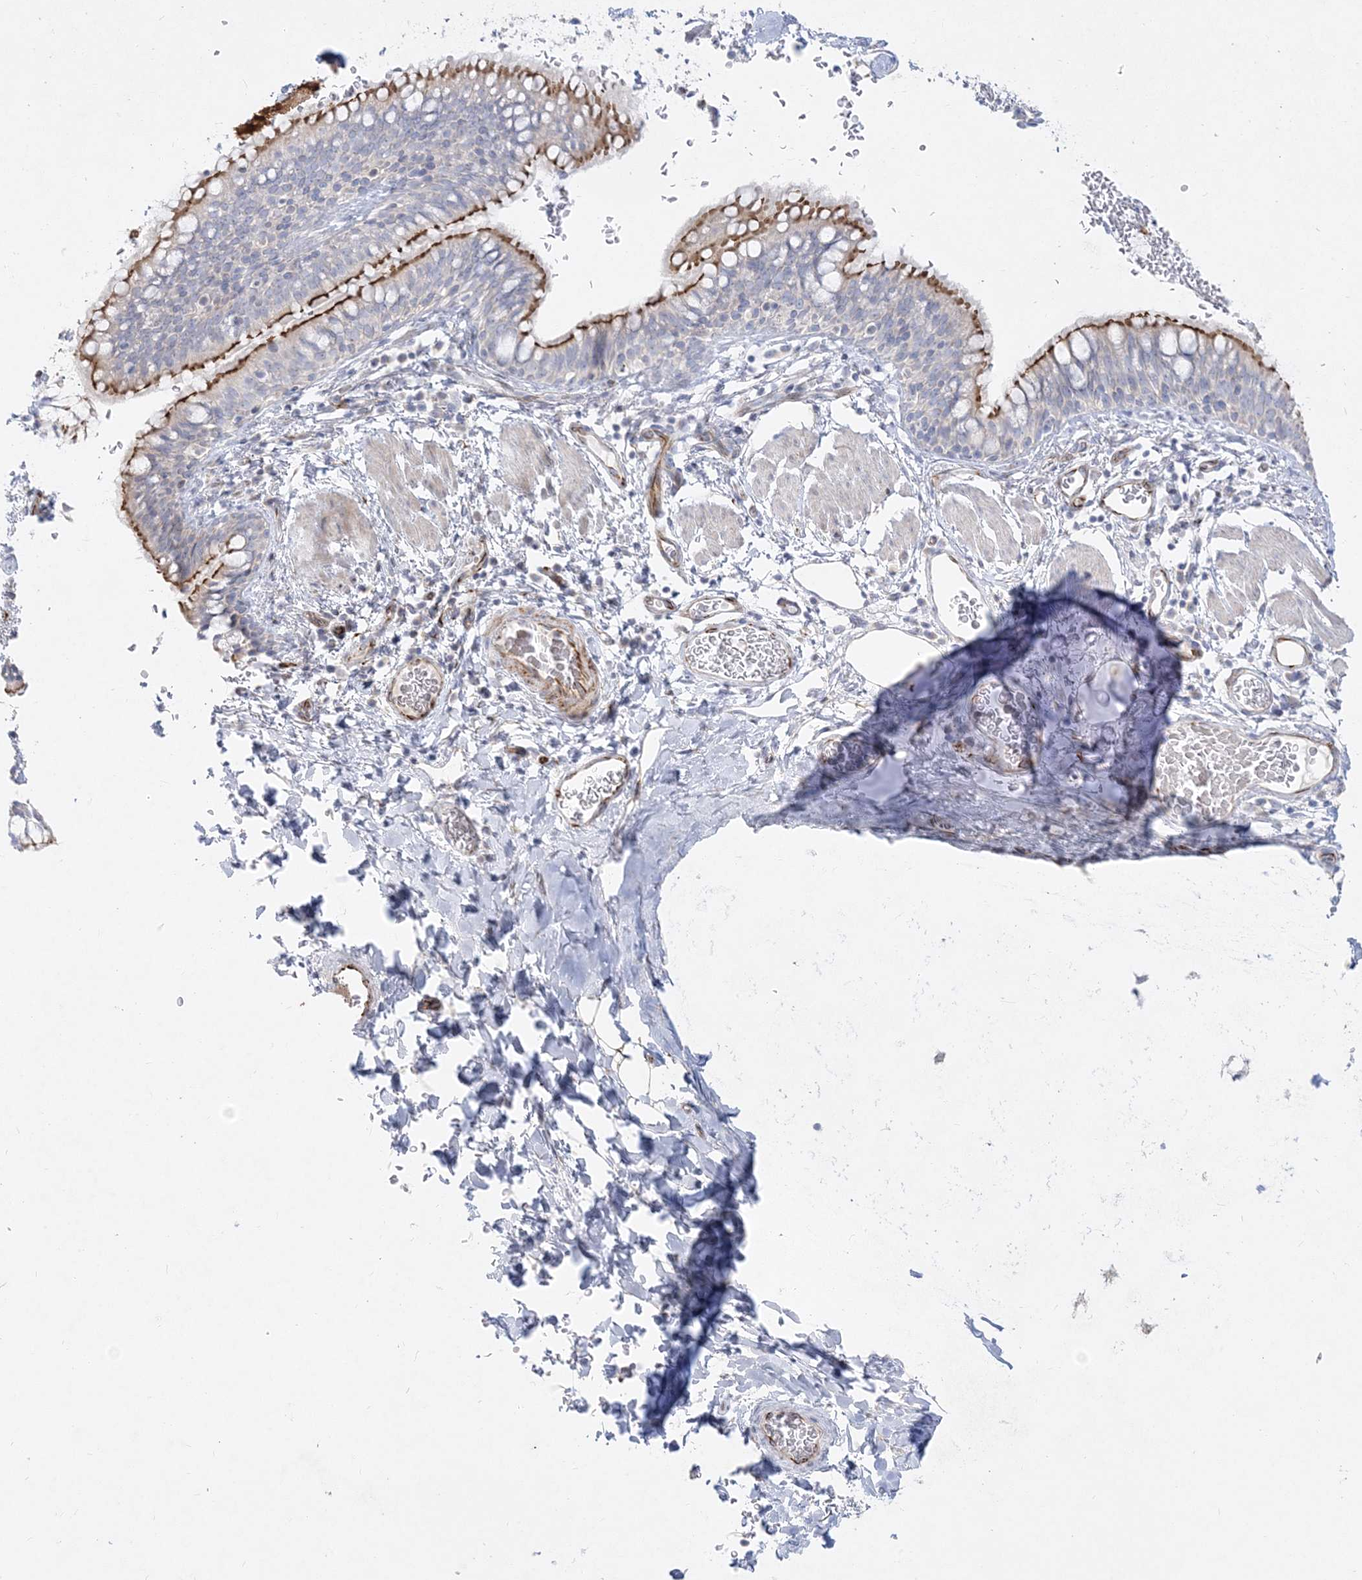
{"staining": {"intensity": "moderate", "quantity": "25%-75%", "location": "cytoplasmic/membranous"}, "tissue": "bronchus", "cell_type": "Respiratory epithelial cells", "image_type": "normal", "snomed": [{"axis": "morphology", "description": "Normal tissue, NOS"}, {"axis": "topography", "description": "Cartilage tissue"}, {"axis": "topography", "description": "Bronchus"}], "caption": "Bronchus stained for a protein (brown) exhibits moderate cytoplasmic/membranous positive staining in approximately 25%-75% of respiratory epithelial cells.", "gene": "GPAT2", "patient": {"sex": "female", "age": 36}}